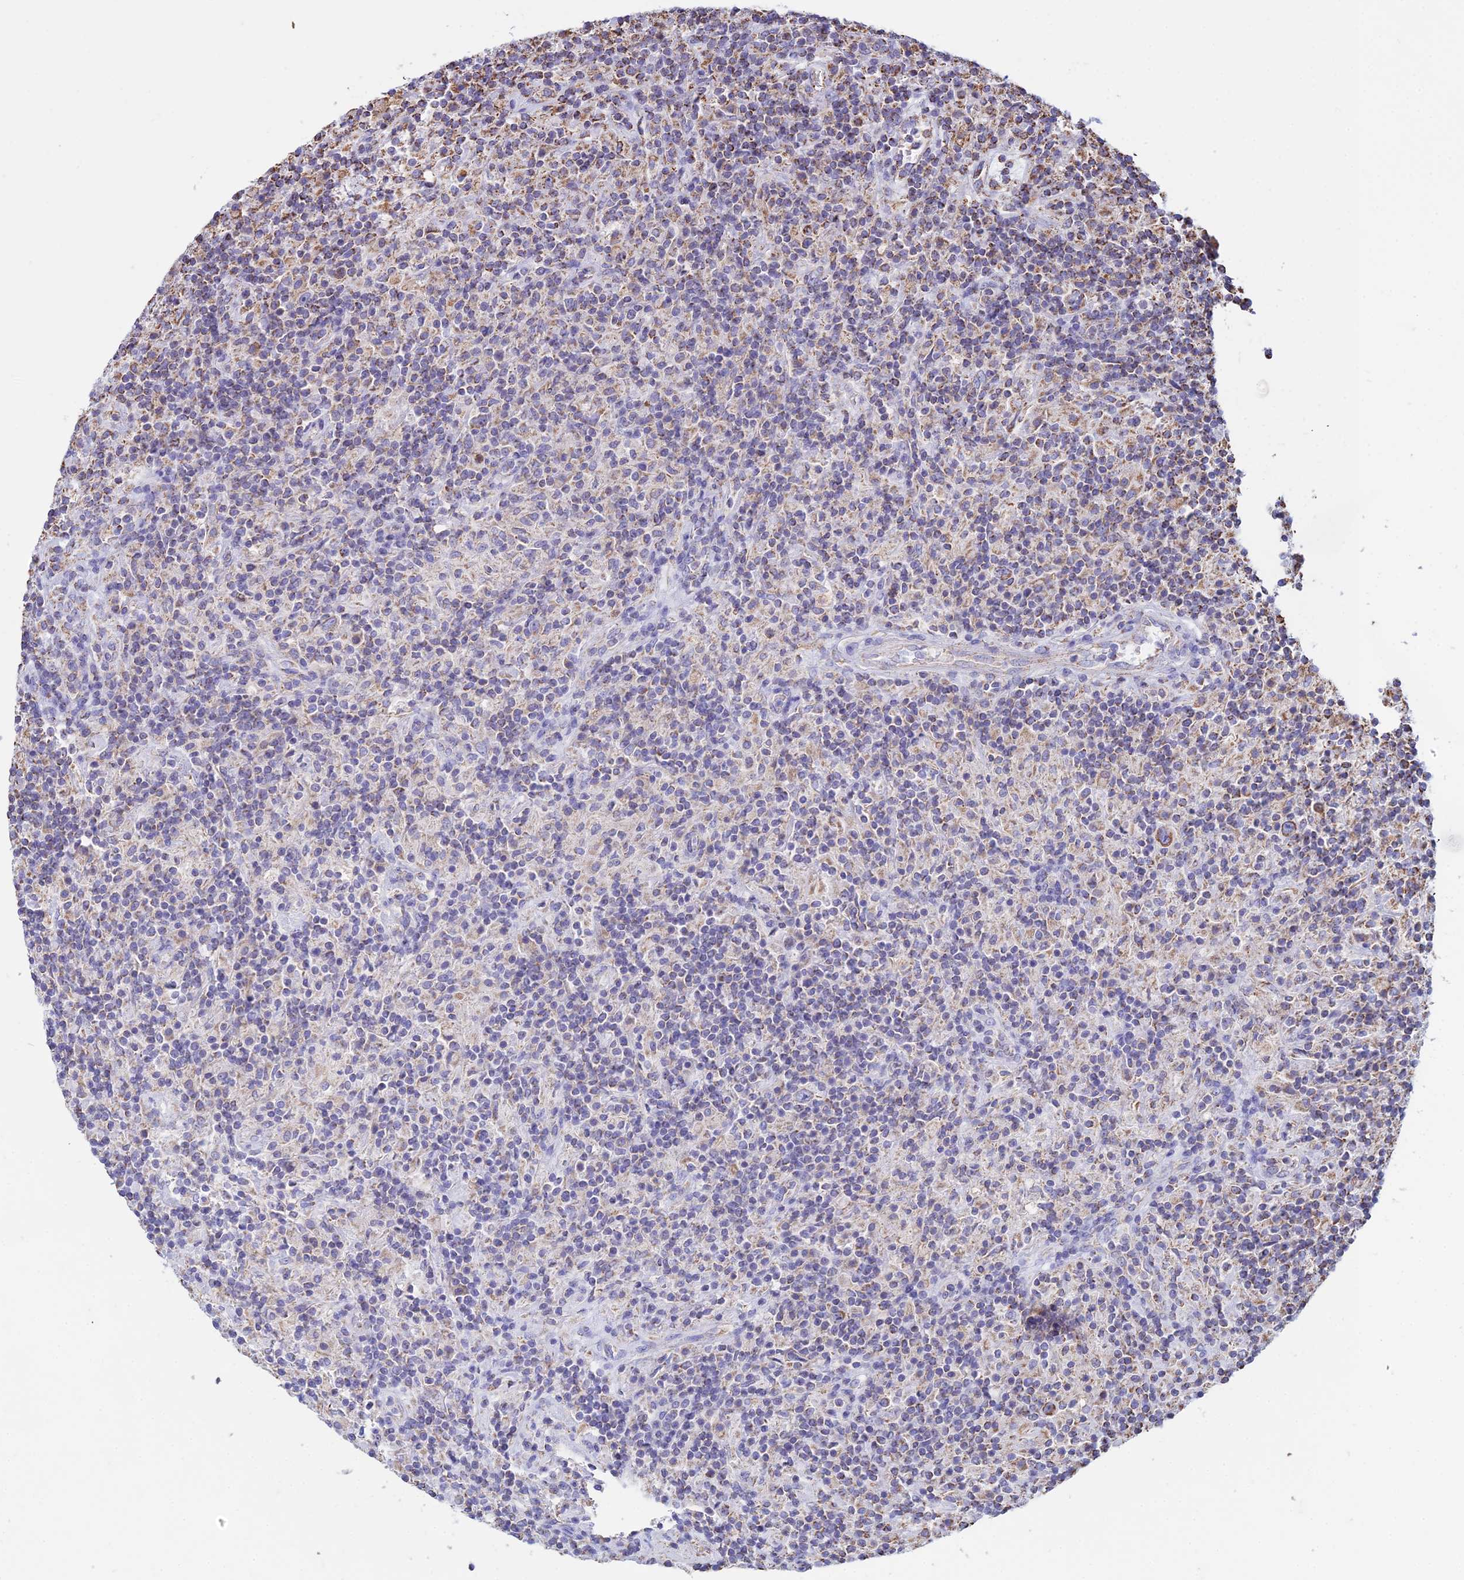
{"staining": {"intensity": "moderate", "quantity": "25%-75%", "location": "cytoplasmic/membranous"}, "tissue": "lymphoma", "cell_type": "Tumor cells", "image_type": "cancer", "snomed": [{"axis": "morphology", "description": "Hodgkin's disease, NOS"}, {"axis": "topography", "description": "Lymph node"}], "caption": "Protein expression by IHC exhibits moderate cytoplasmic/membranous expression in about 25%-75% of tumor cells in lymphoma.", "gene": "OR2W3", "patient": {"sex": "male", "age": 70}}